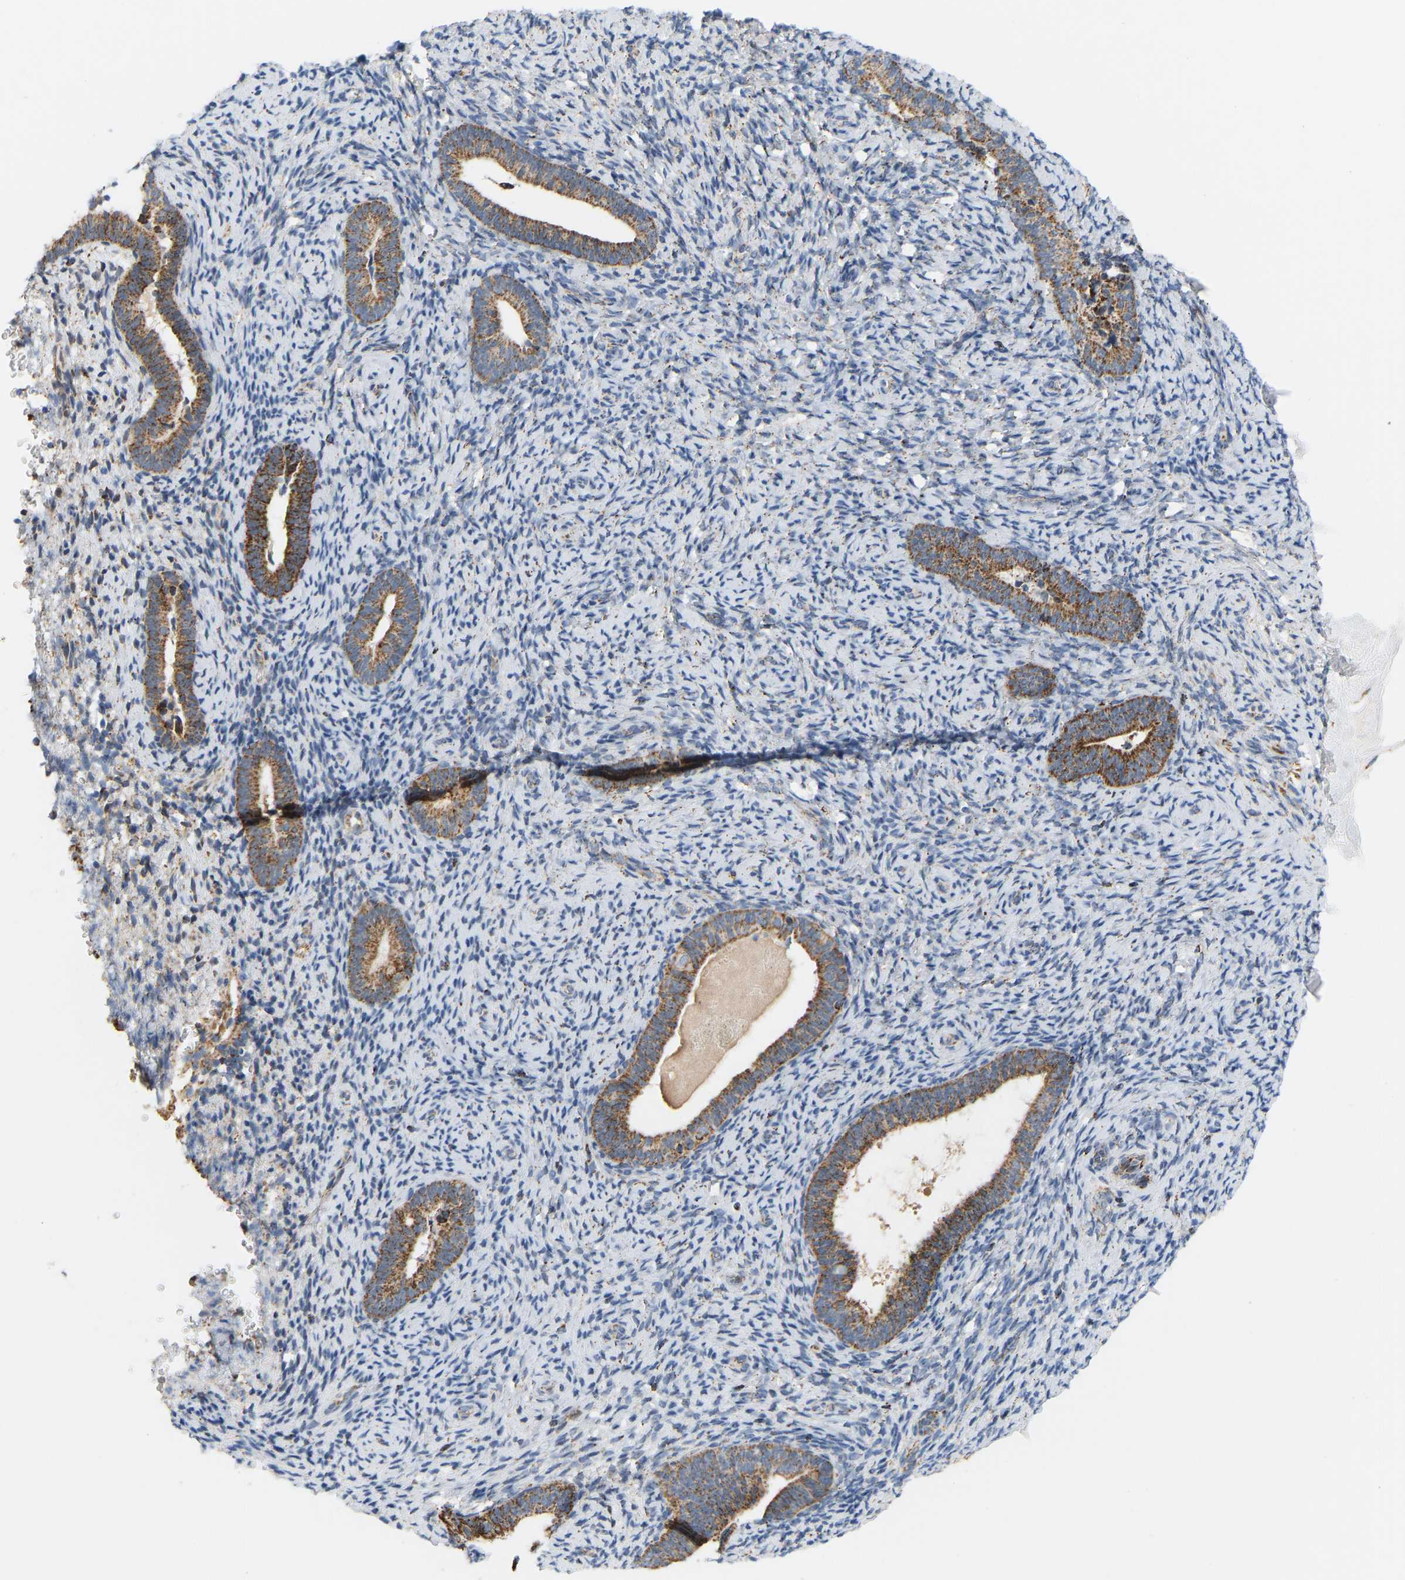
{"staining": {"intensity": "moderate", "quantity": "25%-75%", "location": "cytoplasmic/membranous"}, "tissue": "endometrium", "cell_type": "Cells in endometrial stroma", "image_type": "normal", "snomed": [{"axis": "morphology", "description": "Normal tissue, NOS"}, {"axis": "topography", "description": "Endometrium"}], "caption": "Immunohistochemical staining of unremarkable human endometrium demonstrates medium levels of moderate cytoplasmic/membranous staining in approximately 25%-75% of cells in endometrial stroma.", "gene": "GPSM2", "patient": {"sex": "female", "age": 51}}